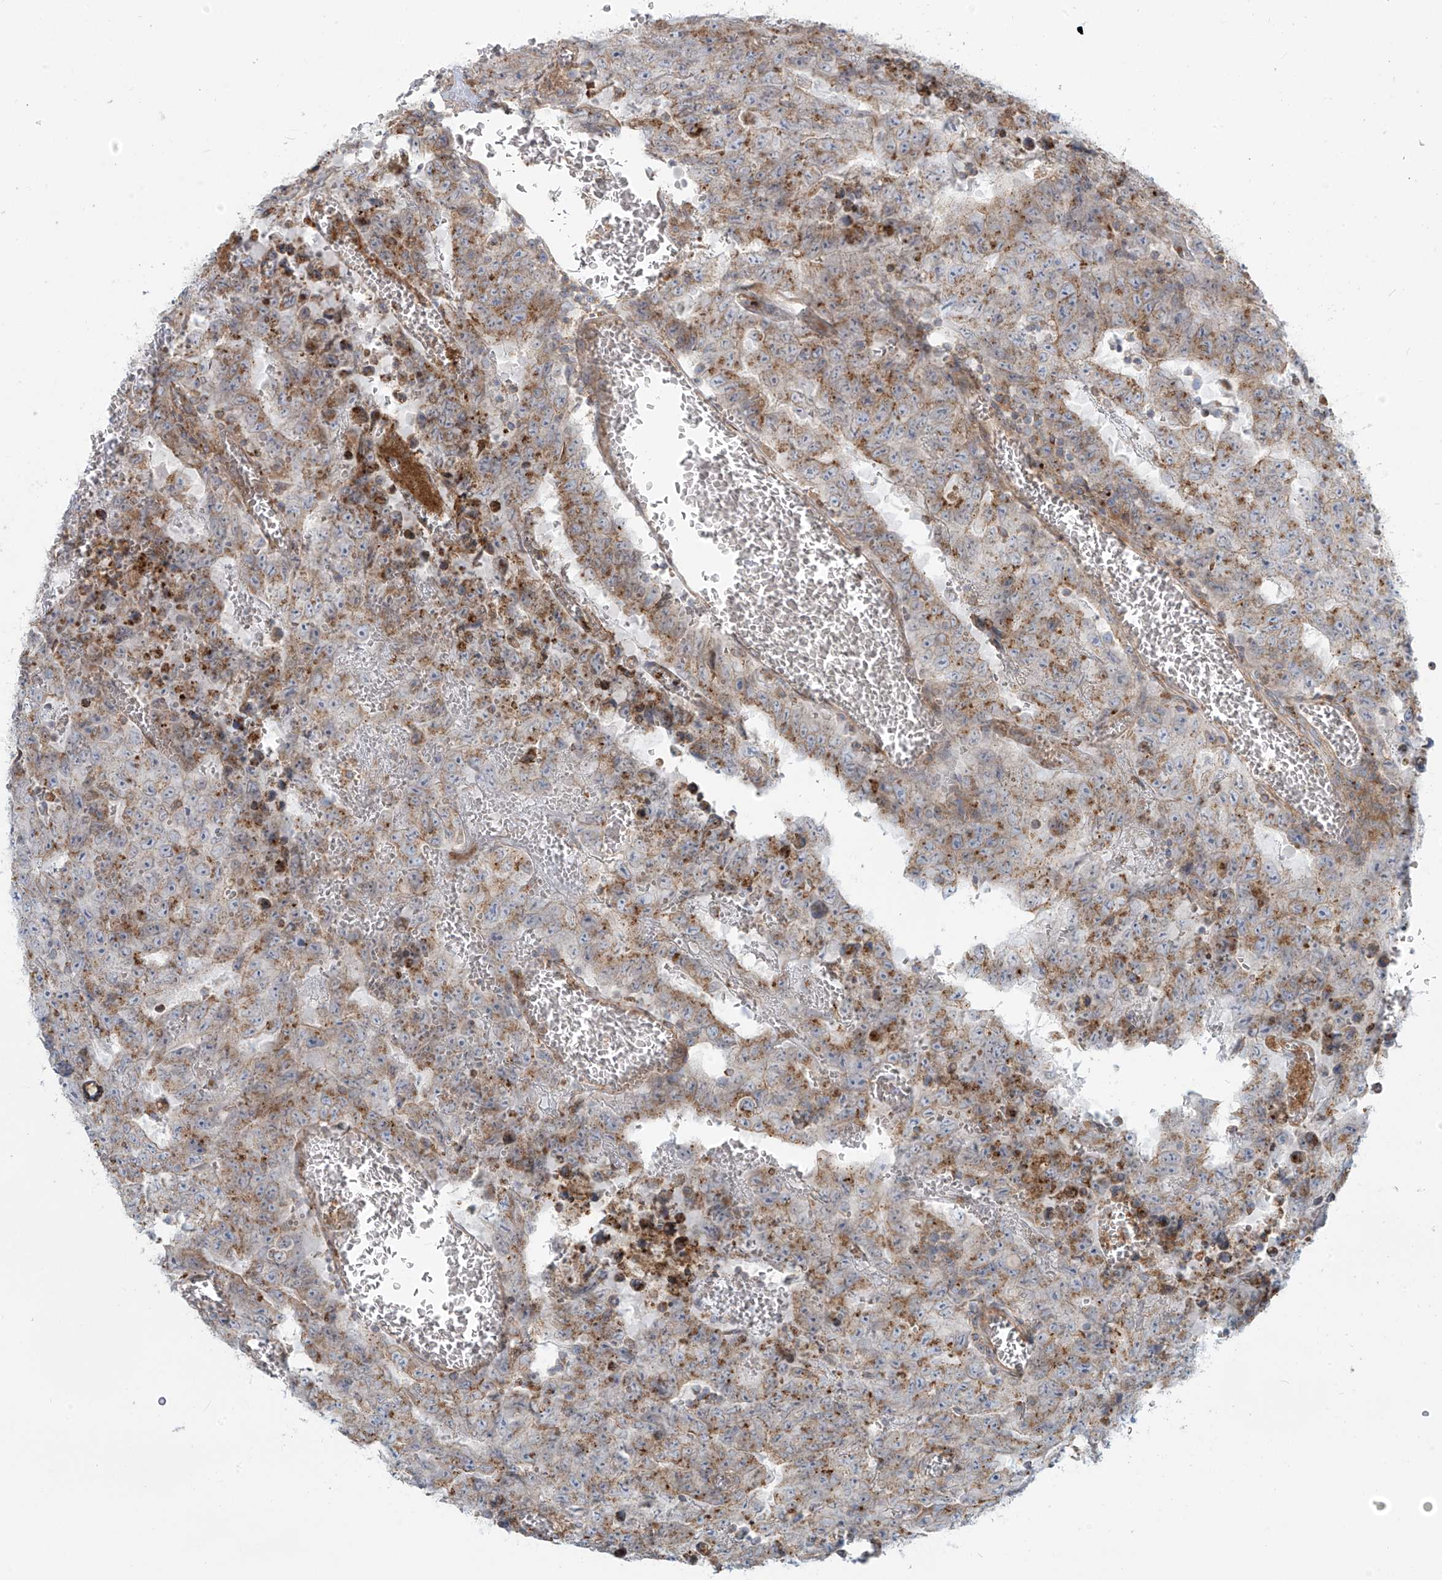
{"staining": {"intensity": "weak", "quantity": "<25%", "location": "cytoplasmic/membranous"}, "tissue": "testis cancer", "cell_type": "Tumor cells", "image_type": "cancer", "snomed": [{"axis": "morphology", "description": "Carcinoma, Embryonal, NOS"}, {"axis": "topography", "description": "Testis"}], "caption": "Tumor cells are negative for brown protein staining in testis embryonal carcinoma.", "gene": "LZTS3", "patient": {"sex": "male", "age": 26}}